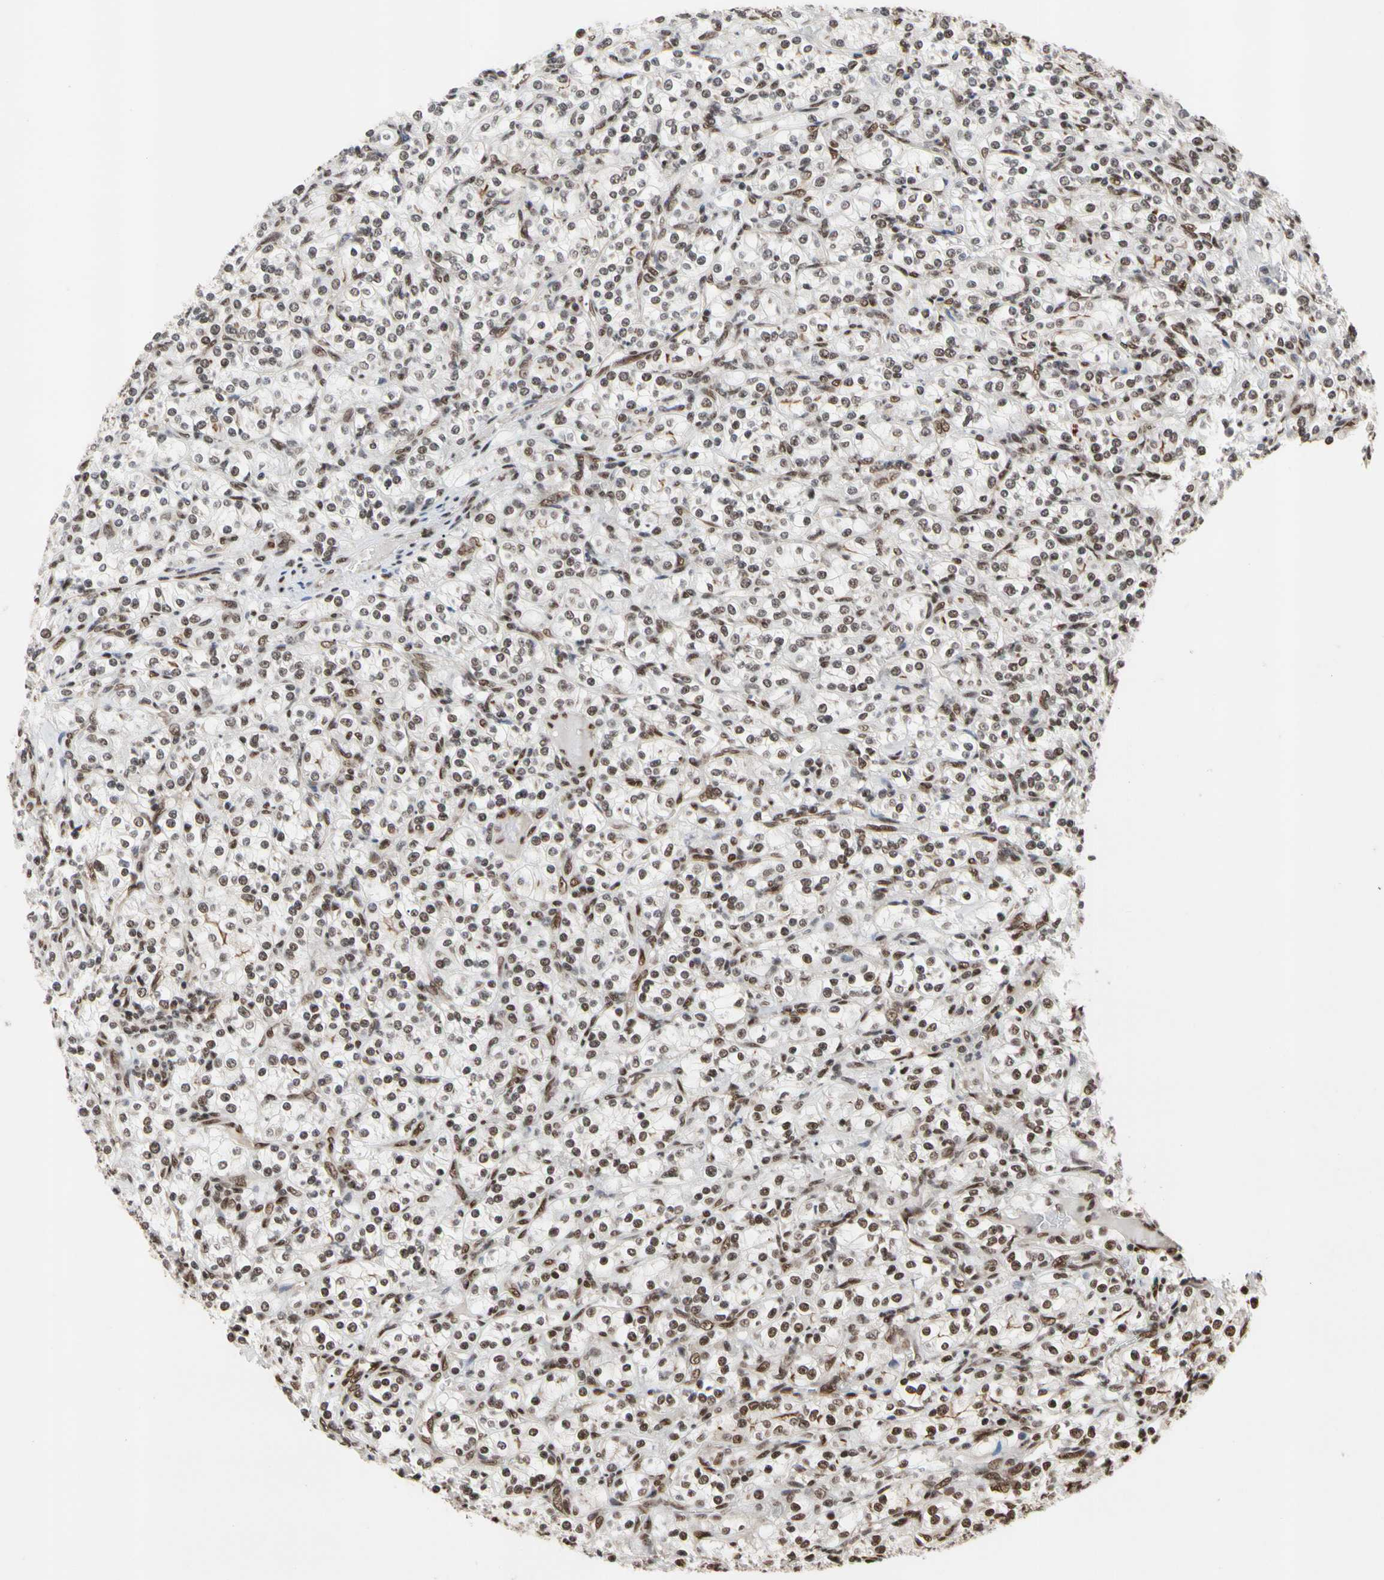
{"staining": {"intensity": "moderate", "quantity": "25%-75%", "location": "nuclear"}, "tissue": "renal cancer", "cell_type": "Tumor cells", "image_type": "cancer", "snomed": [{"axis": "morphology", "description": "Adenocarcinoma, NOS"}, {"axis": "topography", "description": "Kidney"}], "caption": "Immunohistochemical staining of adenocarcinoma (renal) shows medium levels of moderate nuclear protein positivity in approximately 25%-75% of tumor cells.", "gene": "FAM98B", "patient": {"sex": "male", "age": 77}}